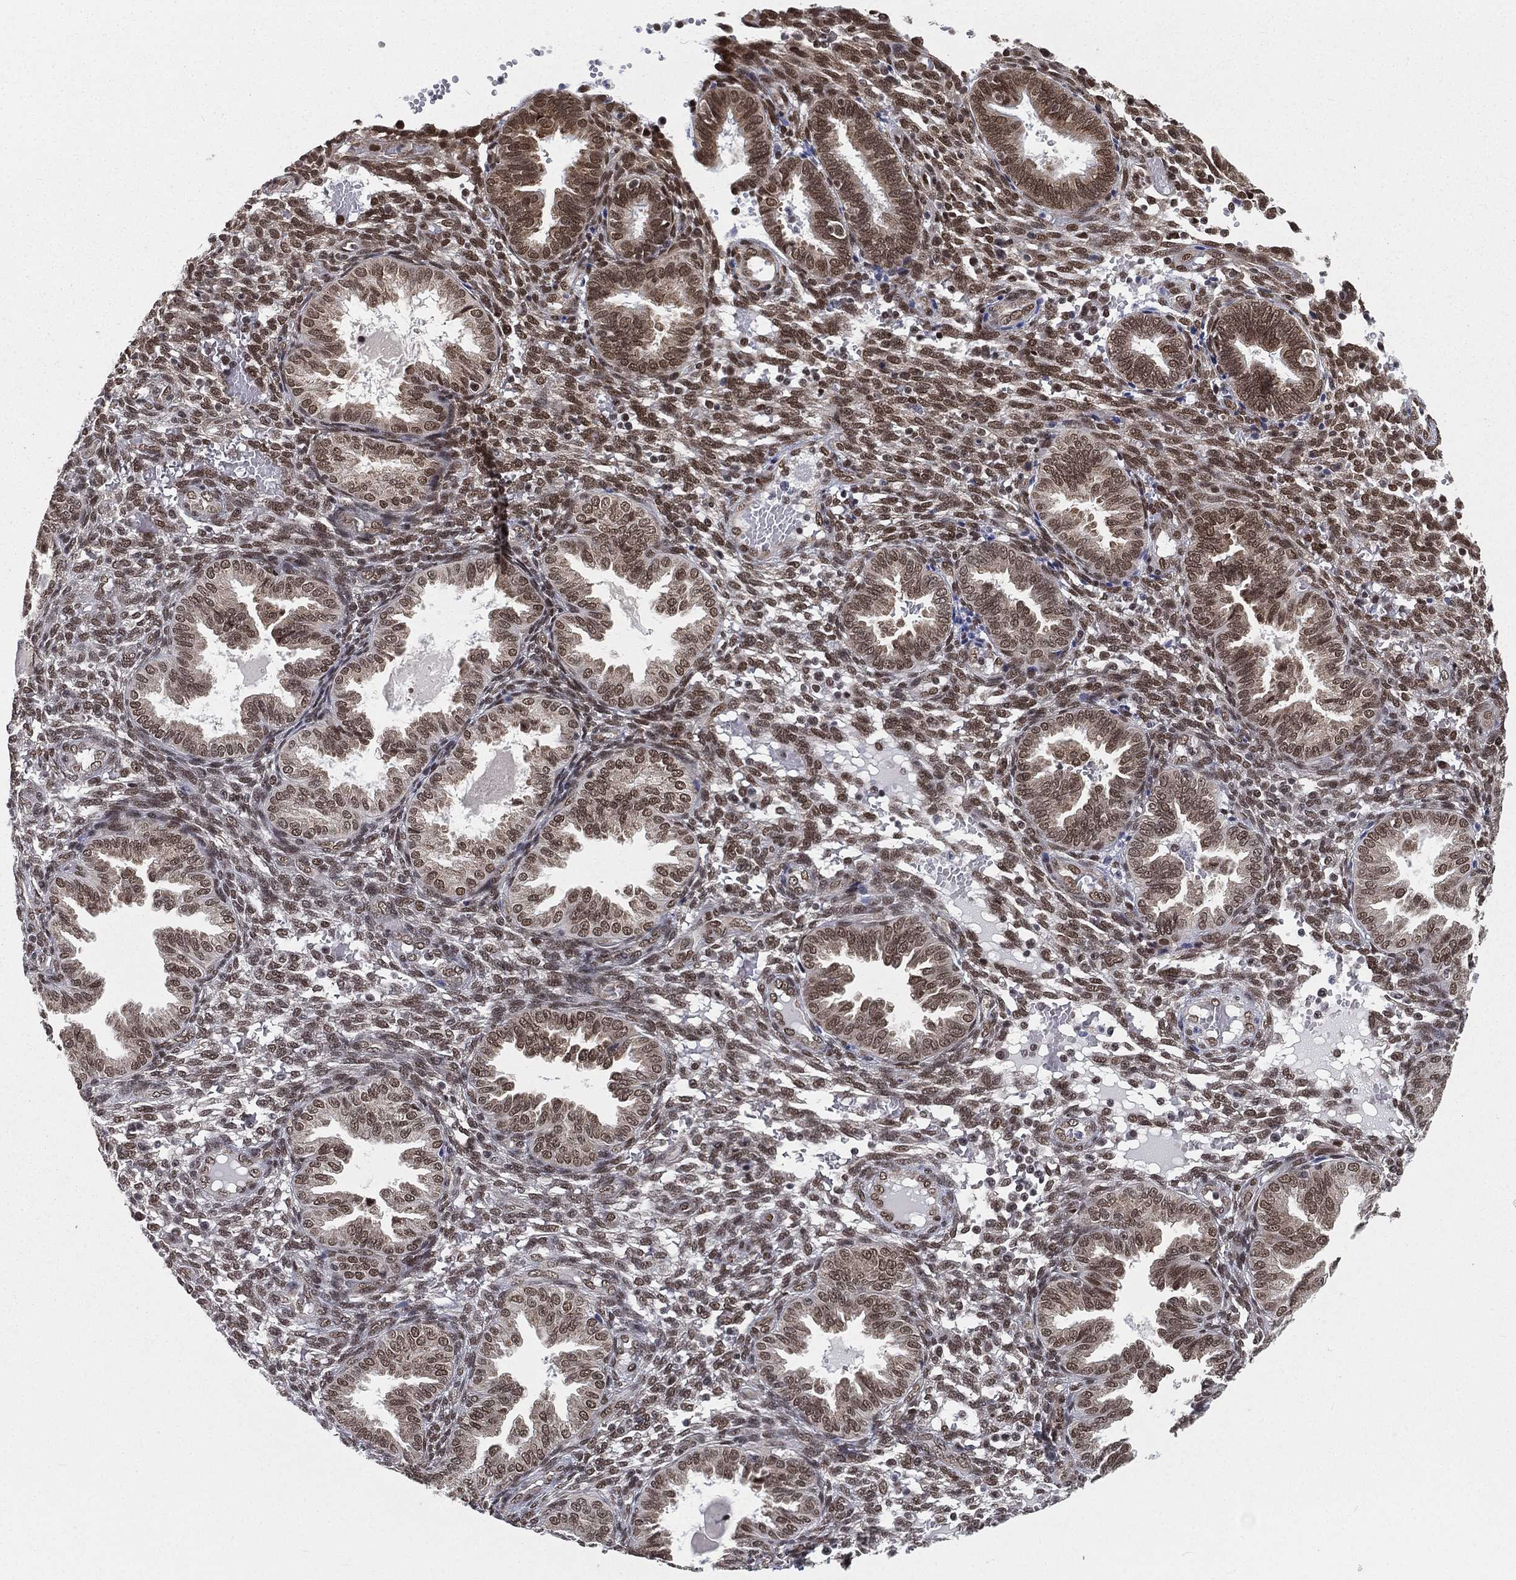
{"staining": {"intensity": "moderate", "quantity": ">75%", "location": "nuclear"}, "tissue": "endometrium", "cell_type": "Cells in endometrial stroma", "image_type": "normal", "snomed": [{"axis": "morphology", "description": "Normal tissue, NOS"}, {"axis": "topography", "description": "Endometrium"}], "caption": "A histopathology image of human endometrium stained for a protein shows moderate nuclear brown staining in cells in endometrial stroma.", "gene": "FUBP3", "patient": {"sex": "female", "age": 42}}